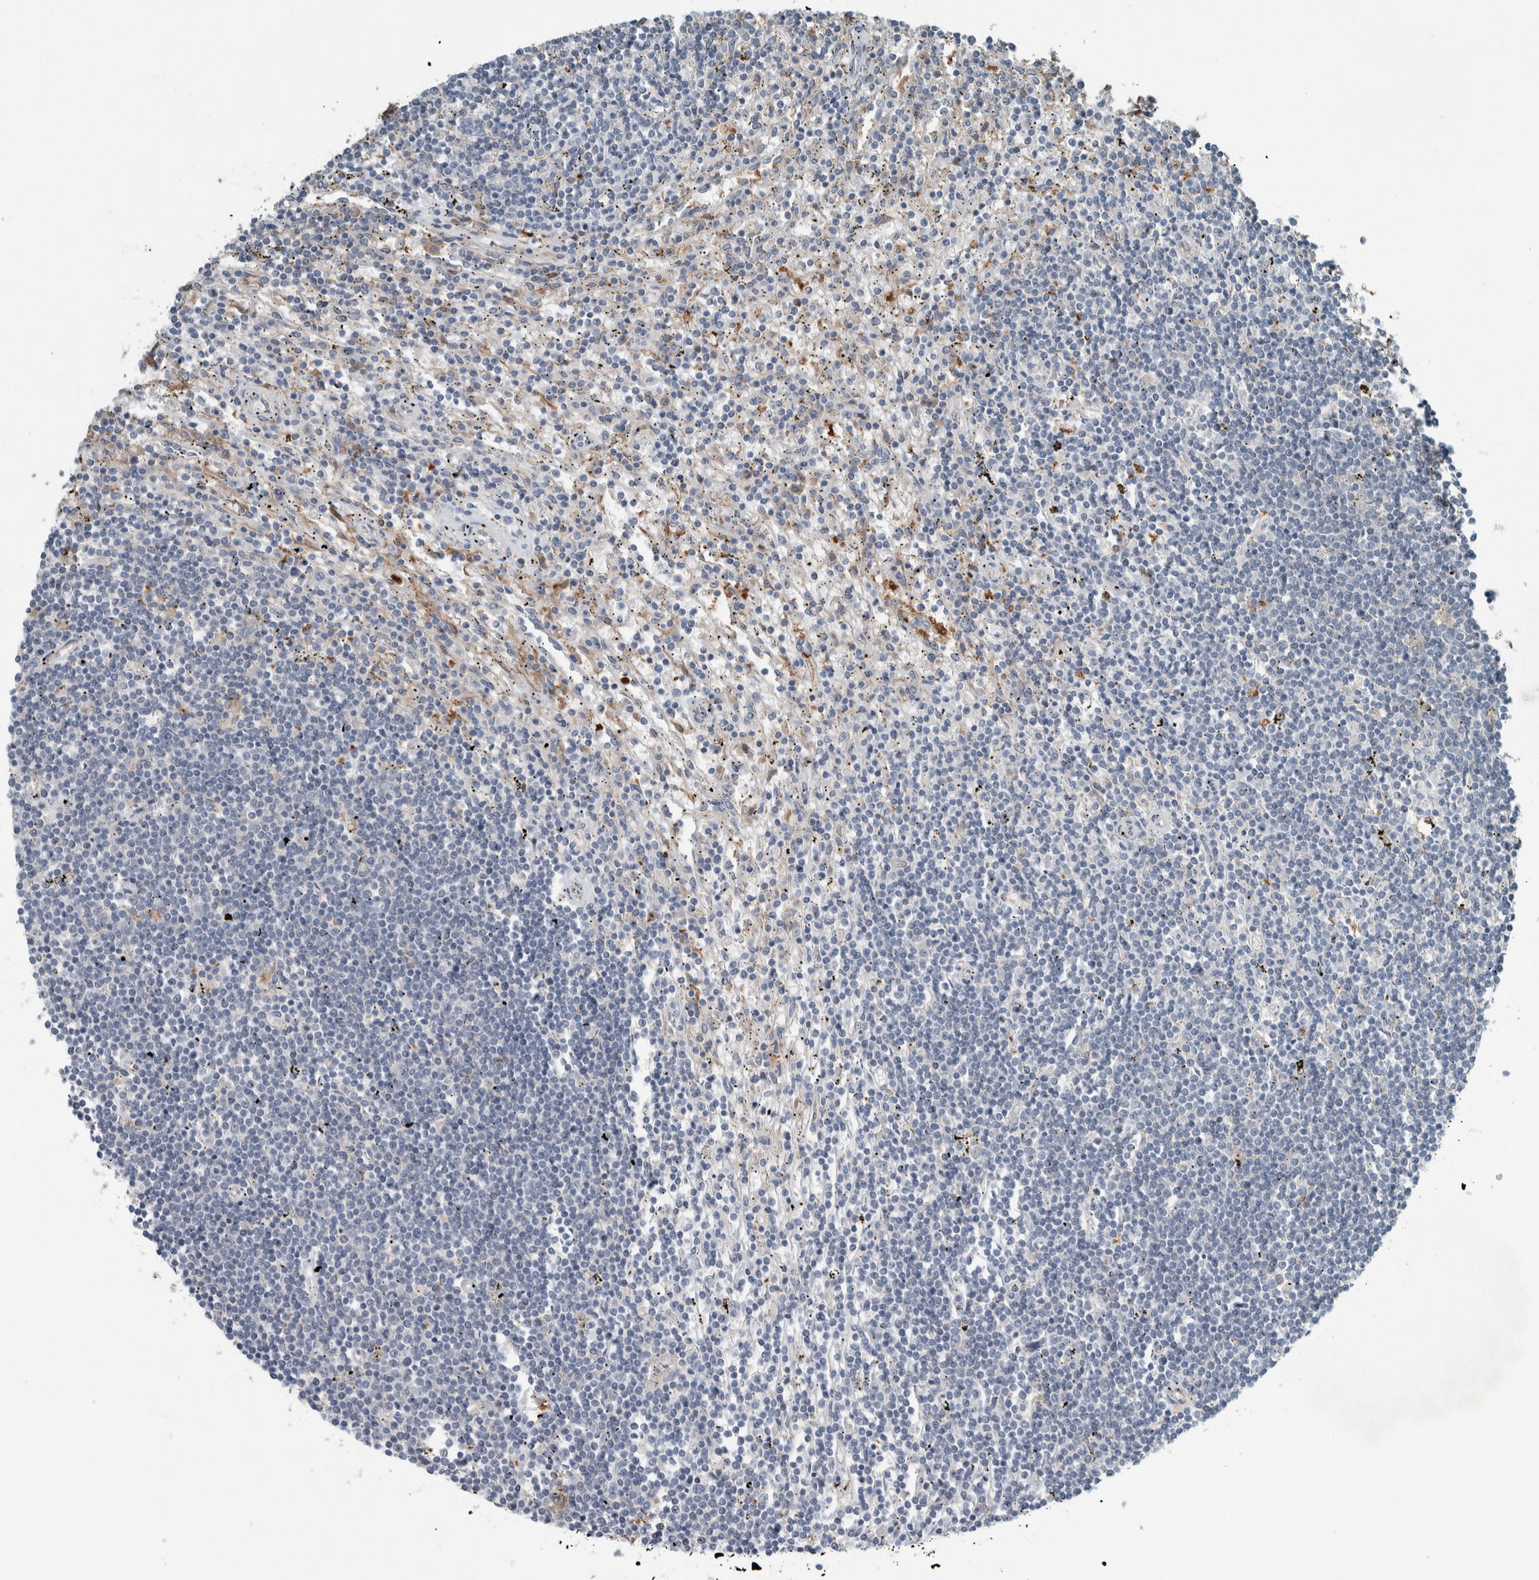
{"staining": {"intensity": "negative", "quantity": "none", "location": "none"}, "tissue": "lymphoma", "cell_type": "Tumor cells", "image_type": "cancer", "snomed": [{"axis": "morphology", "description": "Malignant lymphoma, non-Hodgkin's type, Low grade"}, {"axis": "topography", "description": "Spleen"}], "caption": "Immunohistochemistry of human lymphoma demonstrates no positivity in tumor cells.", "gene": "RALGDS", "patient": {"sex": "male", "age": 76}}